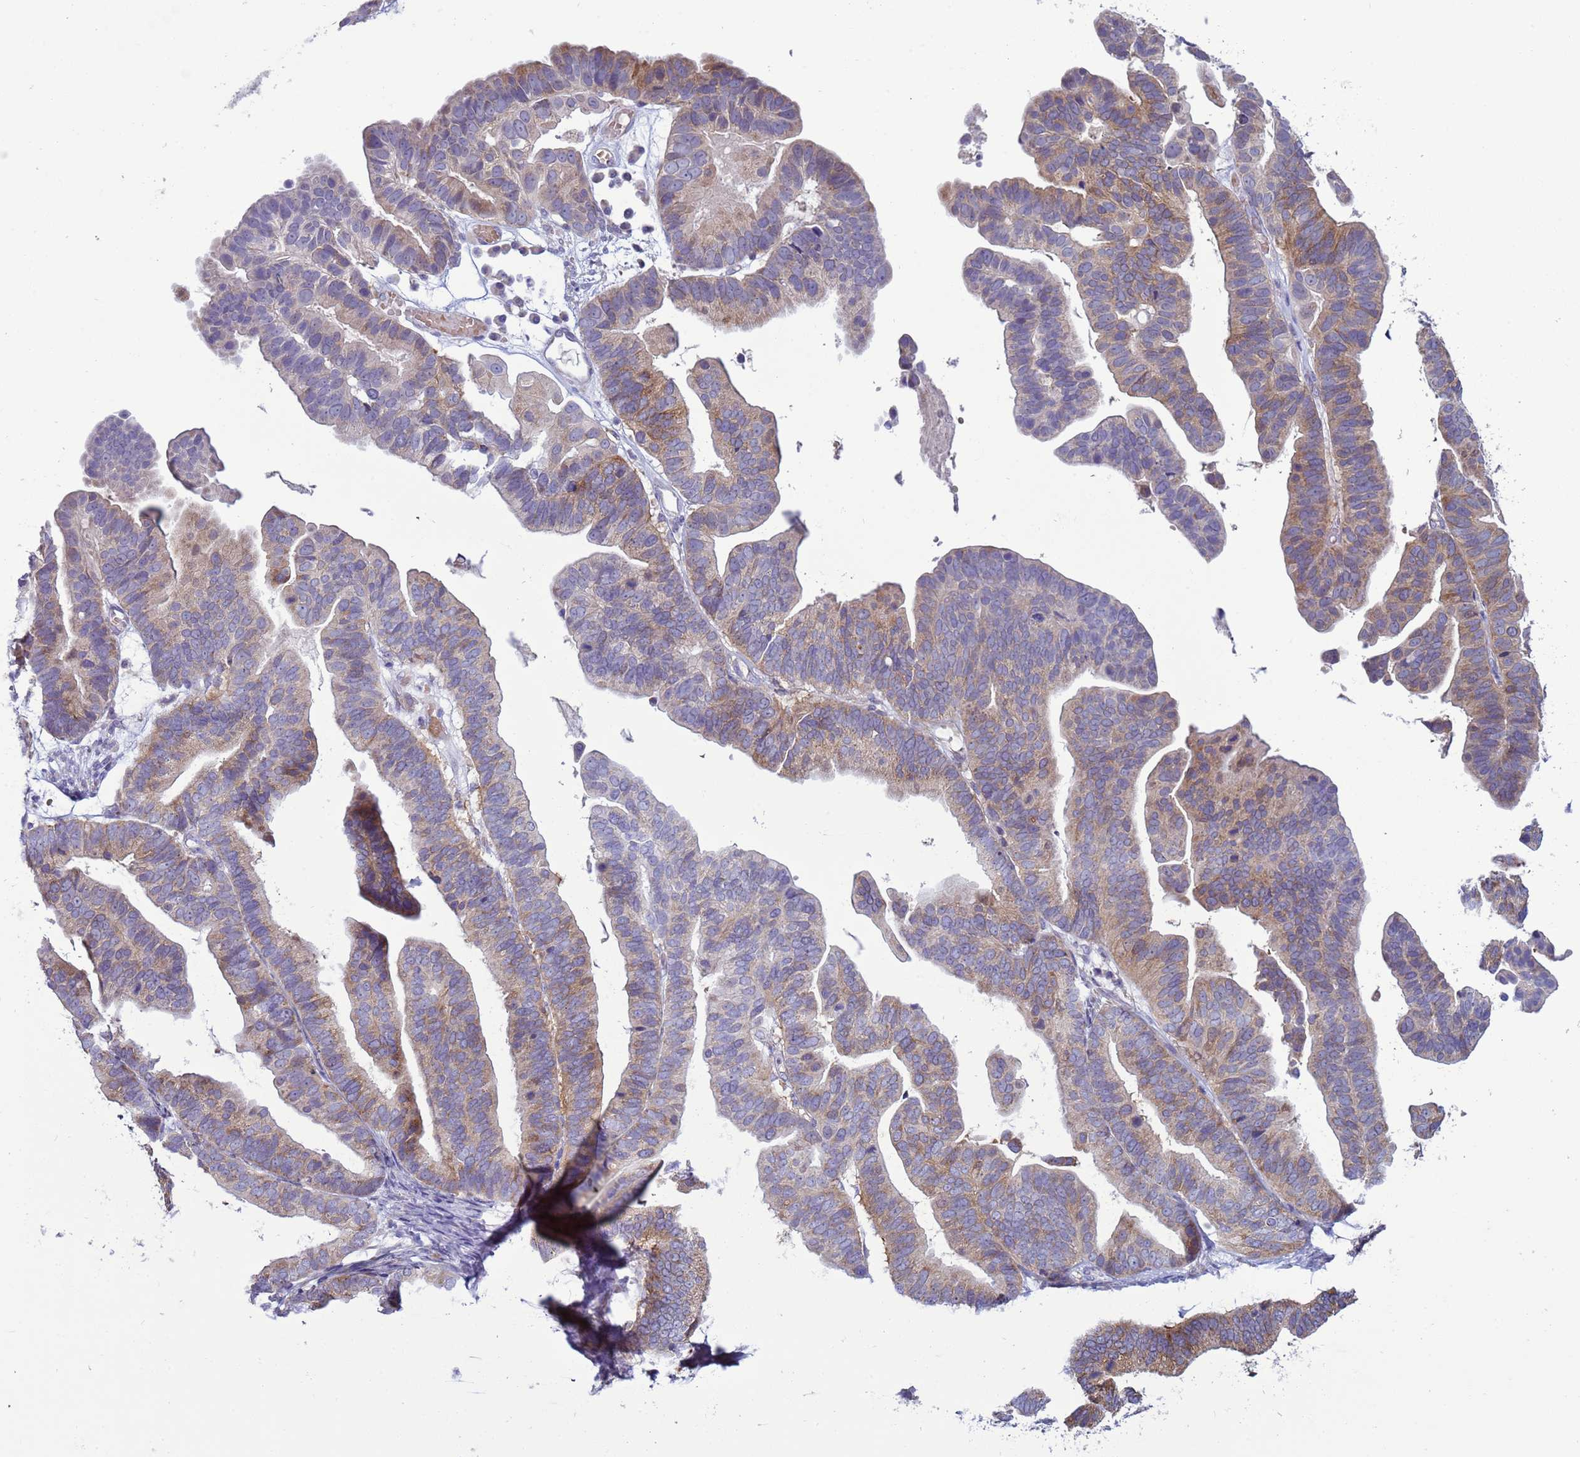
{"staining": {"intensity": "weak", "quantity": "25%-75%", "location": "cytoplasmic/membranous"}, "tissue": "ovarian cancer", "cell_type": "Tumor cells", "image_type": "cancer", "snomed": [{"axis": "morphology", "description": "Cystadenocarcinoma, serous, NOS"}, {"axis": "topography", "description": "Ovary"}], "caption": "A histopathology image of human ovarian cancer stained for a protein exhibits weak cytoplasmic/membranous brown staining in tumor cells. (DAB (3,3'-diaminobenzidine) IHC, brown staining for protein, blue staining for nuclei).", "gene": "ABHD17B", "patient": {"sex": "female", "age": 56}}